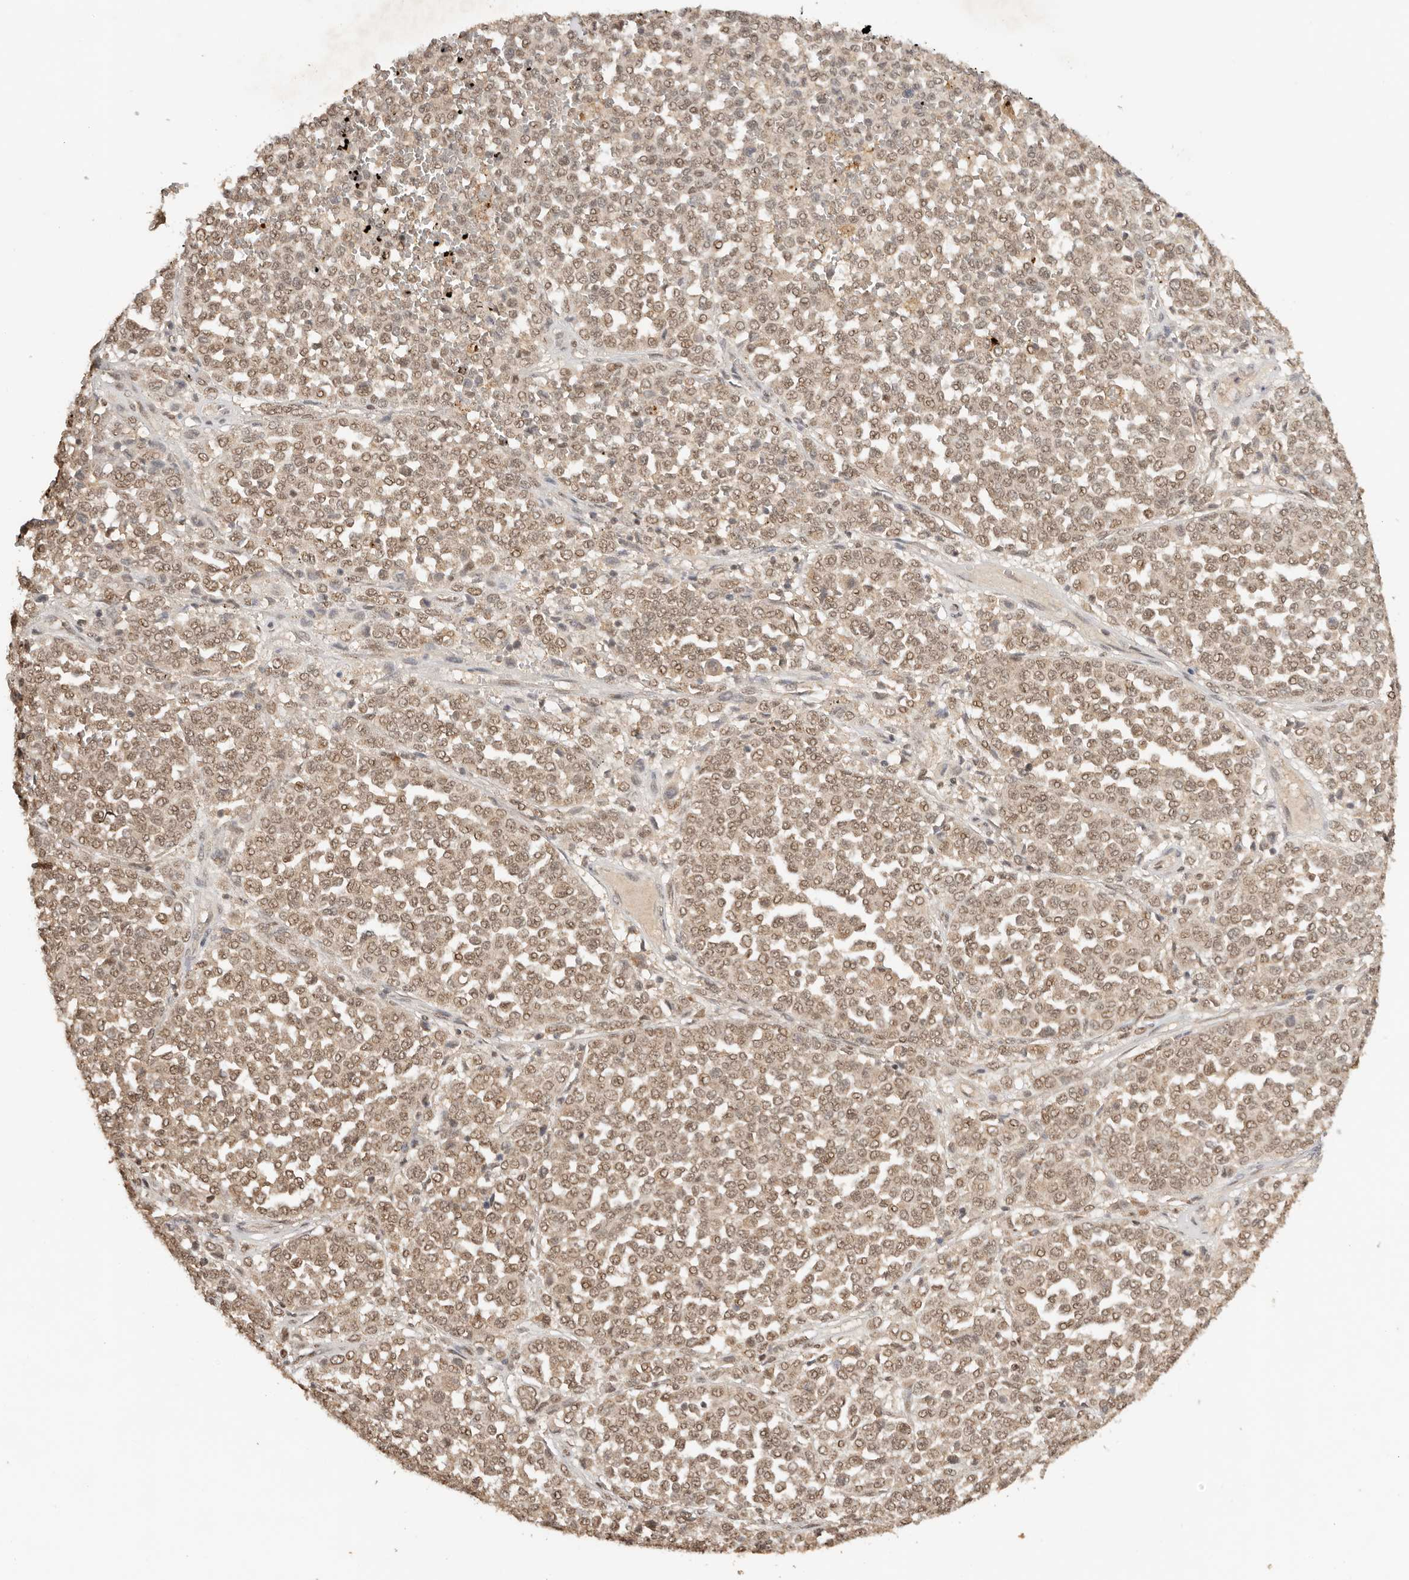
{"staining": {"intensity": "moderate", "quantity": ">75%", "location": "cytoplasmic/membranous,nuclear"}, "tissue": "melanoma", "cell_type": "Tumor cells", "image_type": "cancer", "snomed": [{"axis": "morphology", "description": "Malignant melanoma, Metastatic site"}, {"axis": "topography", "description": "Pancreas"}], "caption": "An immunohistochemistry histopathology image of tumor tissue is shown. Protein staining in brown highlights moderate cytoplasmic/membranous and nuclear positivity in melanoma within tumor cells.", "gene": "SEC14L1", "patient": {"sex": "female", "age": 30}}